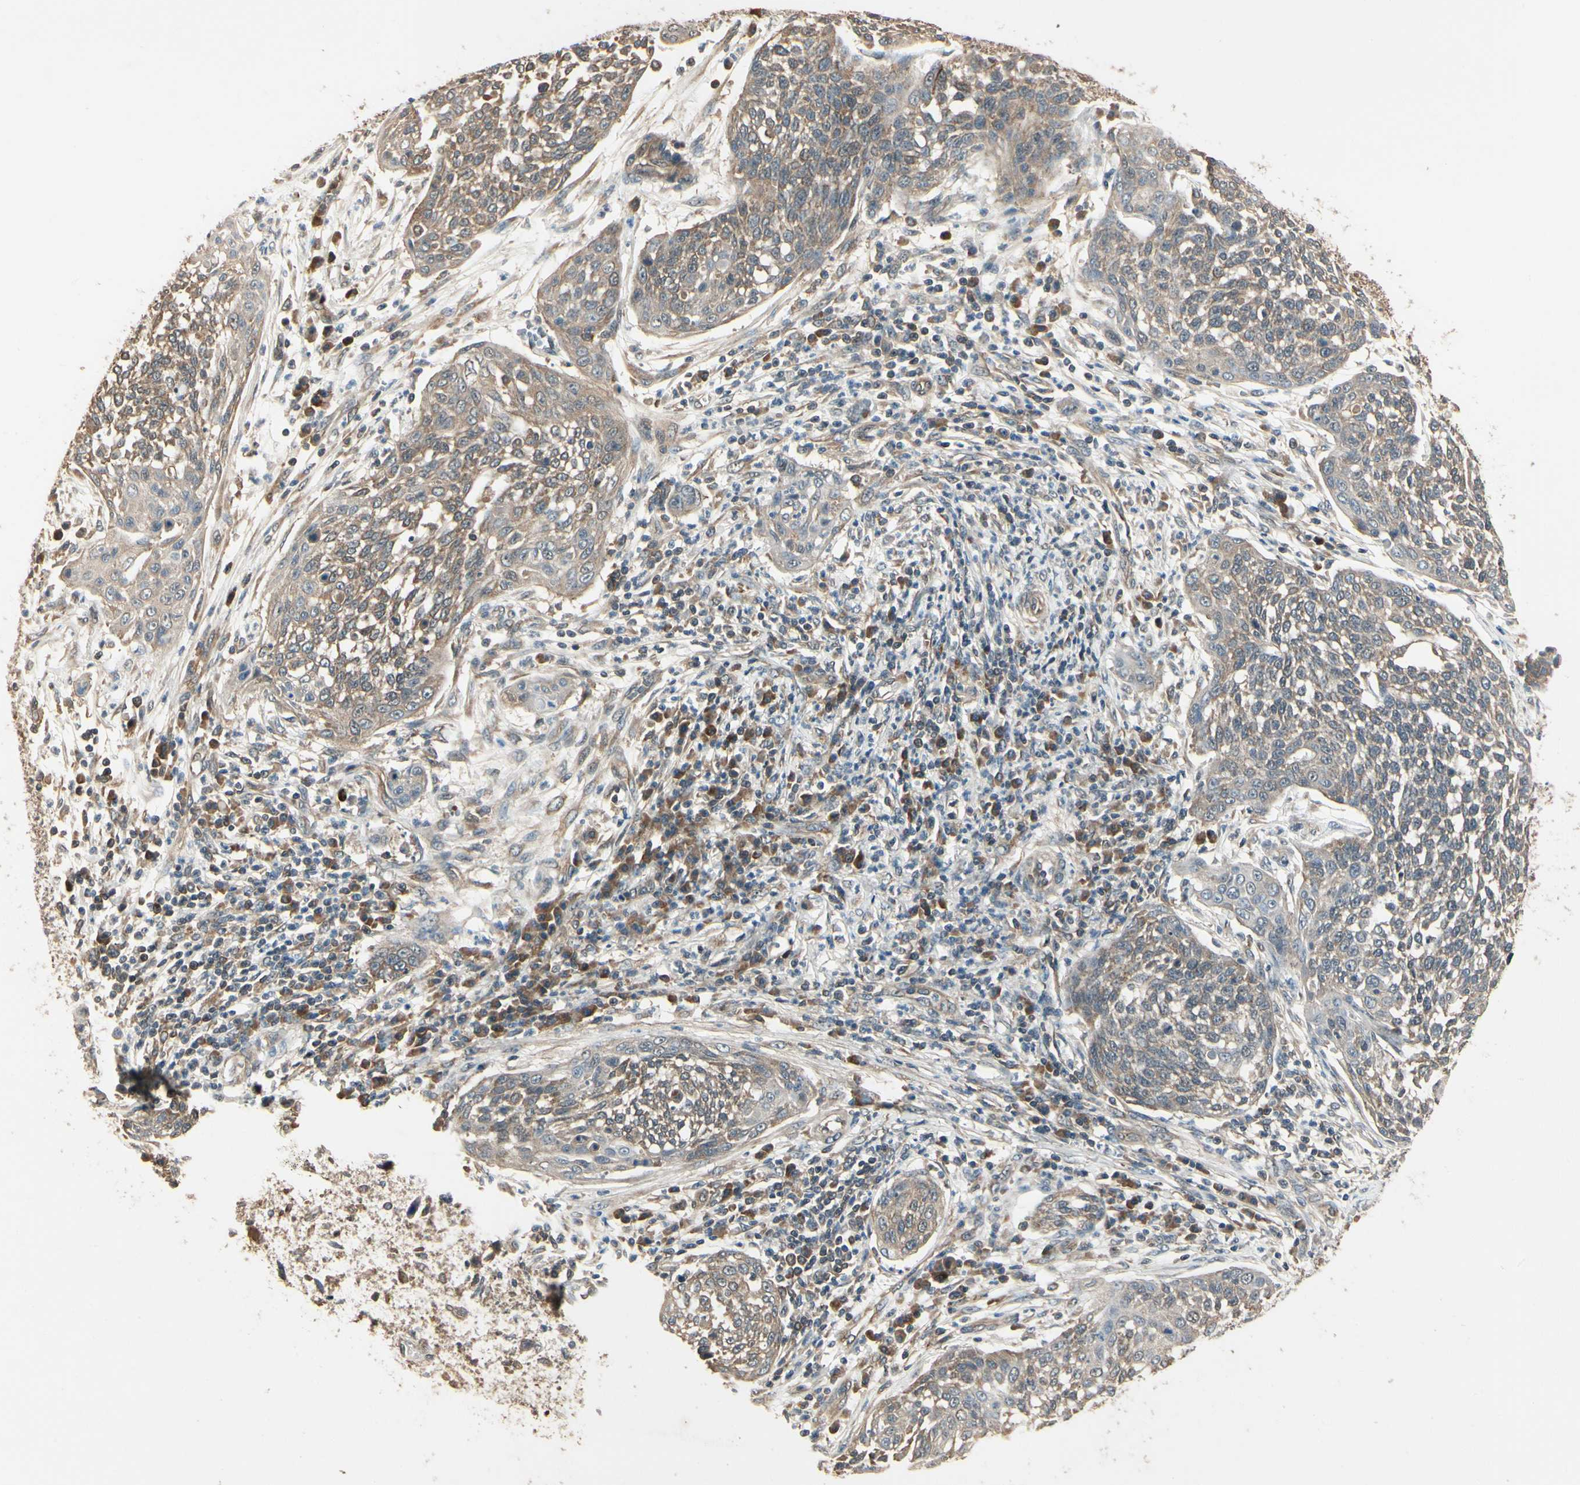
{"staining": {"intensity": "moderate", "quantity": ">75%", "location": "cytoplasmic/membranous"}, "tissue": "cervical cancer", "cell_type": "Tumor cells", "image_type": "cancer", "snomed": [{"axis": "morphology", "description": "Squamous cell carcinoma, NOS"}, {"axis": "topography", "description": "Cervix"}], "caption": "The immunohistochemical stain shows moderate cytoplasmic/membranous expression in tumor cells of squamous cell carcinoma (cervical) tissue. Nuclei are stained in blue.", "gene": "CCT7", "patient": {"sex": "female", "age": 34}}